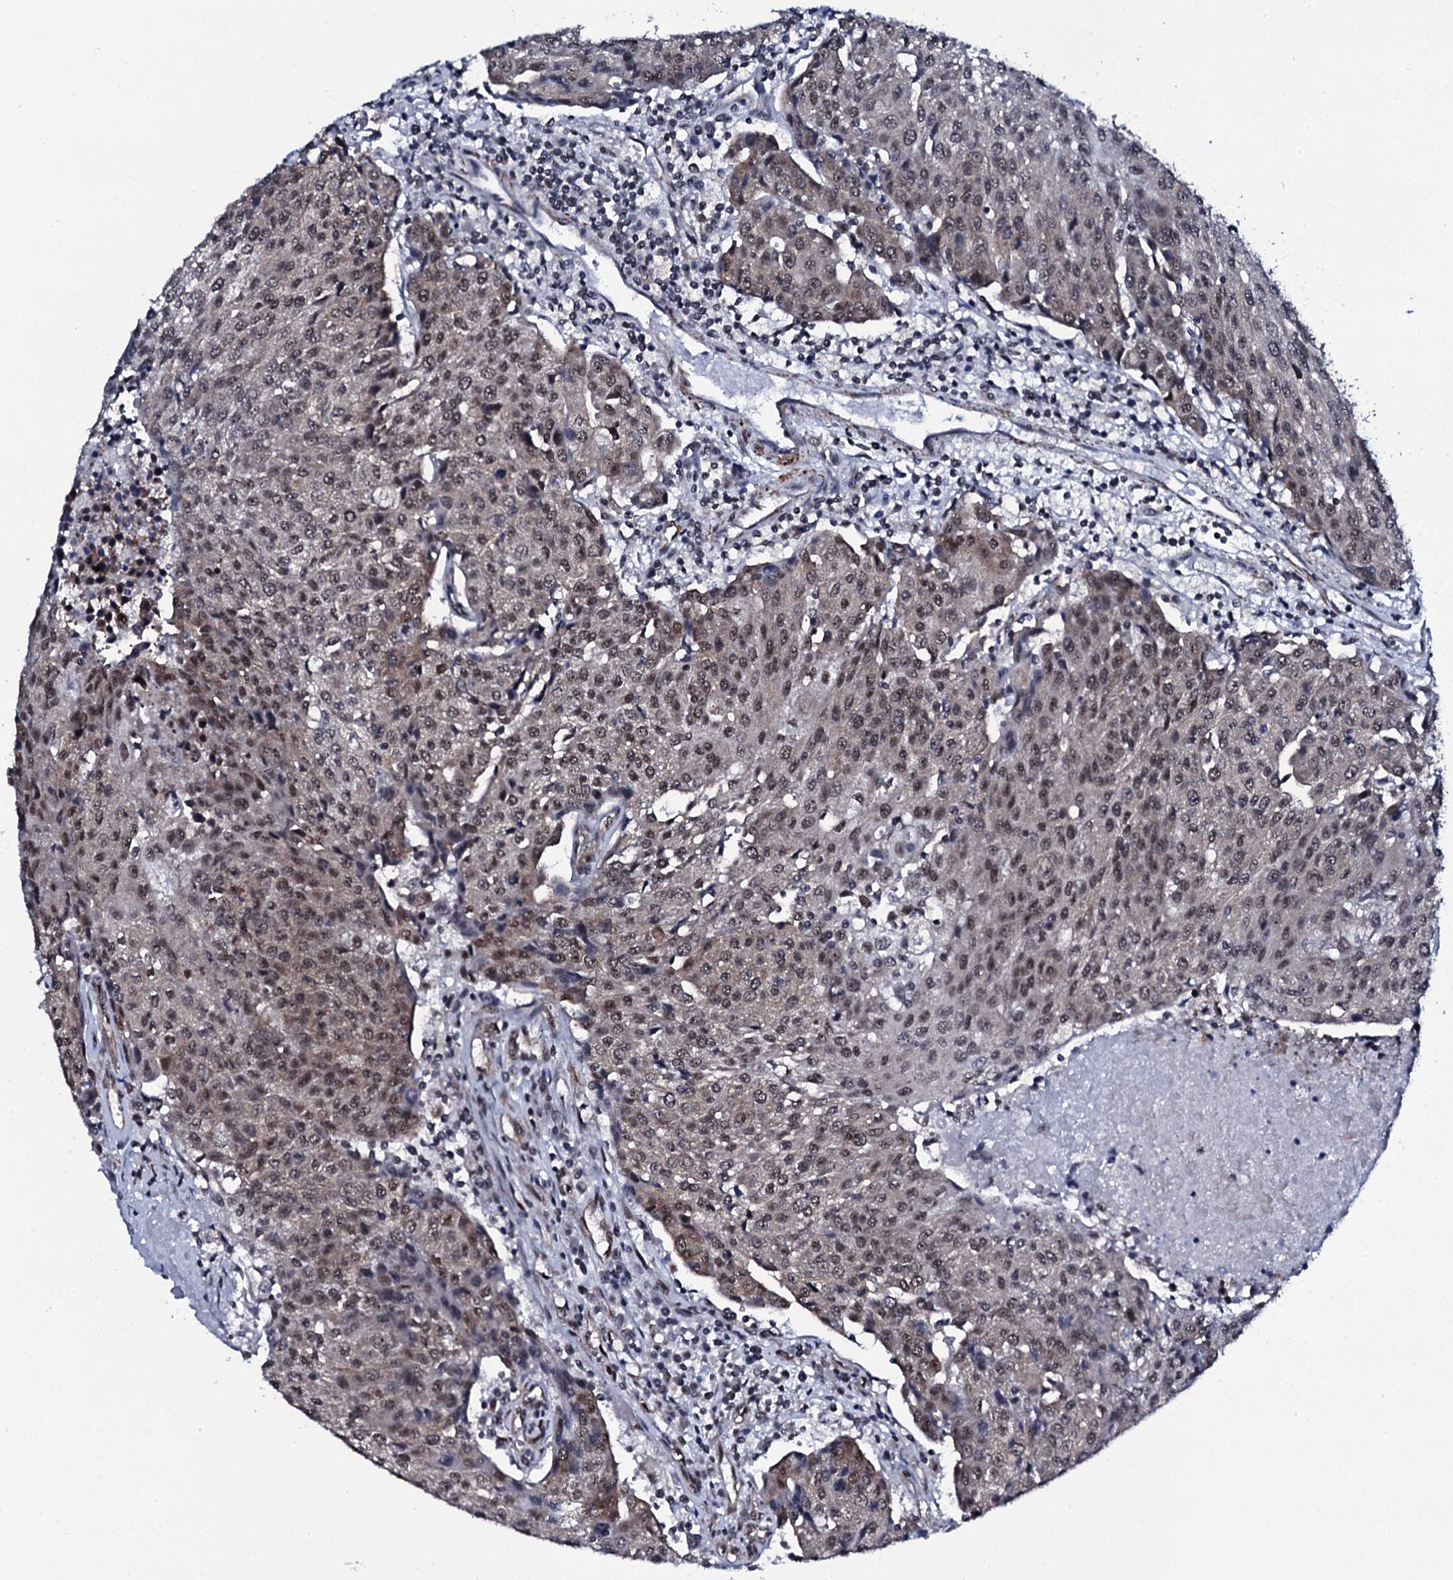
{"staining": {"intensity": "moderate", "quantity": ">75%", "location": "nuclear"}, "tissue": "urothelial cancer", "cell_type": "Tumor cells", "image_type": "cancer", "snomed": [{"axis": "morphology", "description": "Urothelial carcinoma, High grade"}, {"axis": "topography", "description": "Urinary bladder"}], "caption": "A brown stain highlights moderate nuclear expression of a protein in urothelial cancer tumor cells.", "gene": "CWC15", "patient": {"sex": "female", "age": 85}}